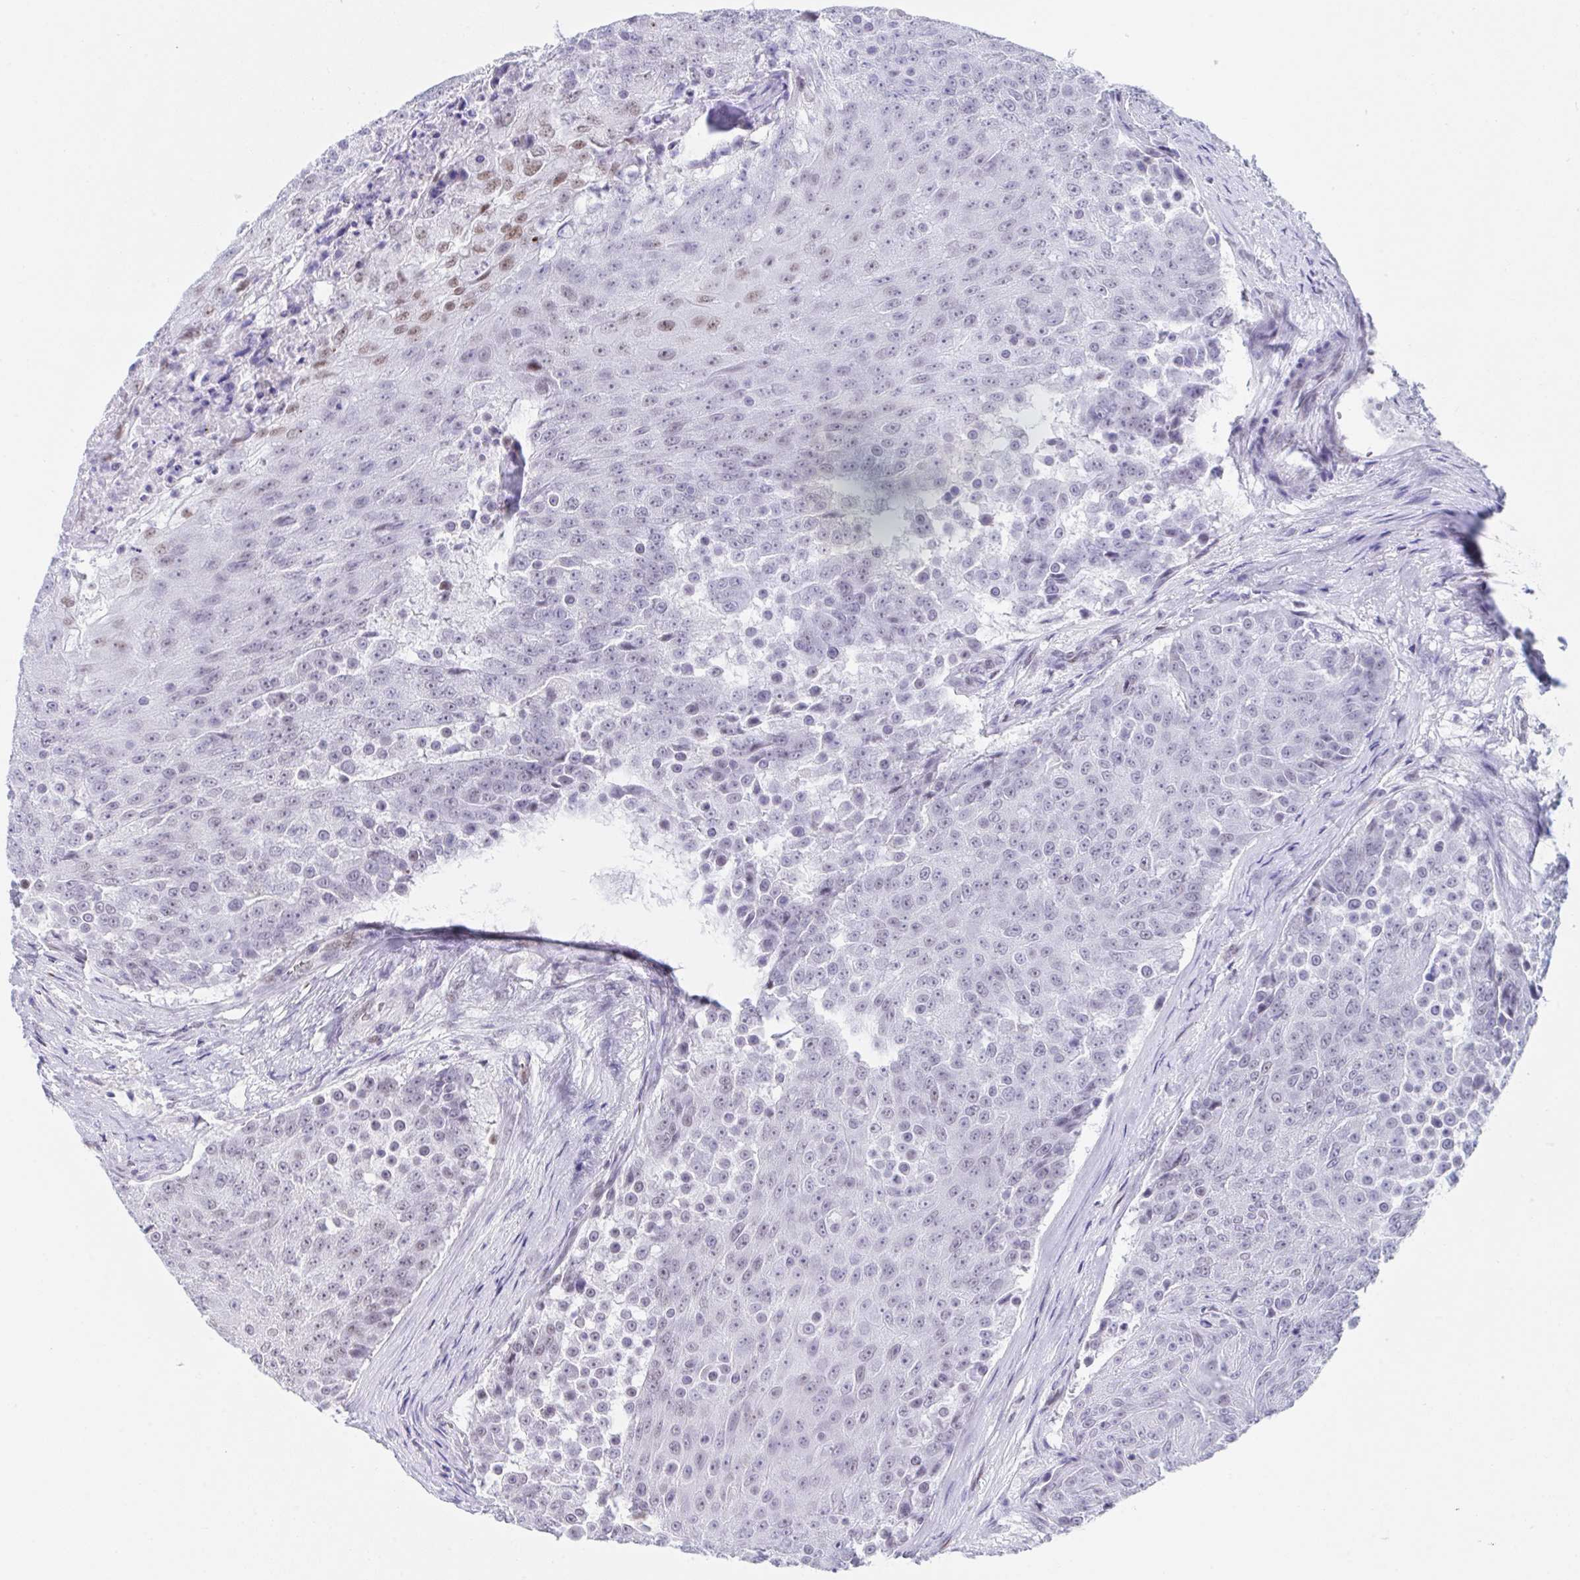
{"staining": {"intensity": "moderate", "quantity": "<25%", "location": "nuclear"}, "tissue": "urothelial cancer", "cell_type": "Tumor cells", "image_type": "cancer", "snomed": [{"axis": "morphology", "description": "Urothelial carcinoma, High grade"}, {"axis": "topography", "description": "Urinary bladder"}], "caption": "The immunohistochemical stain shows moderate nuclear positivity in tumor cells of high-grade urothelial carcinoma tissue. The protein of interest is stained brown, and the nuclei are stained in blue (DAB (3,3'-diaminobenzidine) IHC with brightfield microscopy, high magnification).", "gene": "IKZF2", "patient": {"sex": "female", "age": 63}}